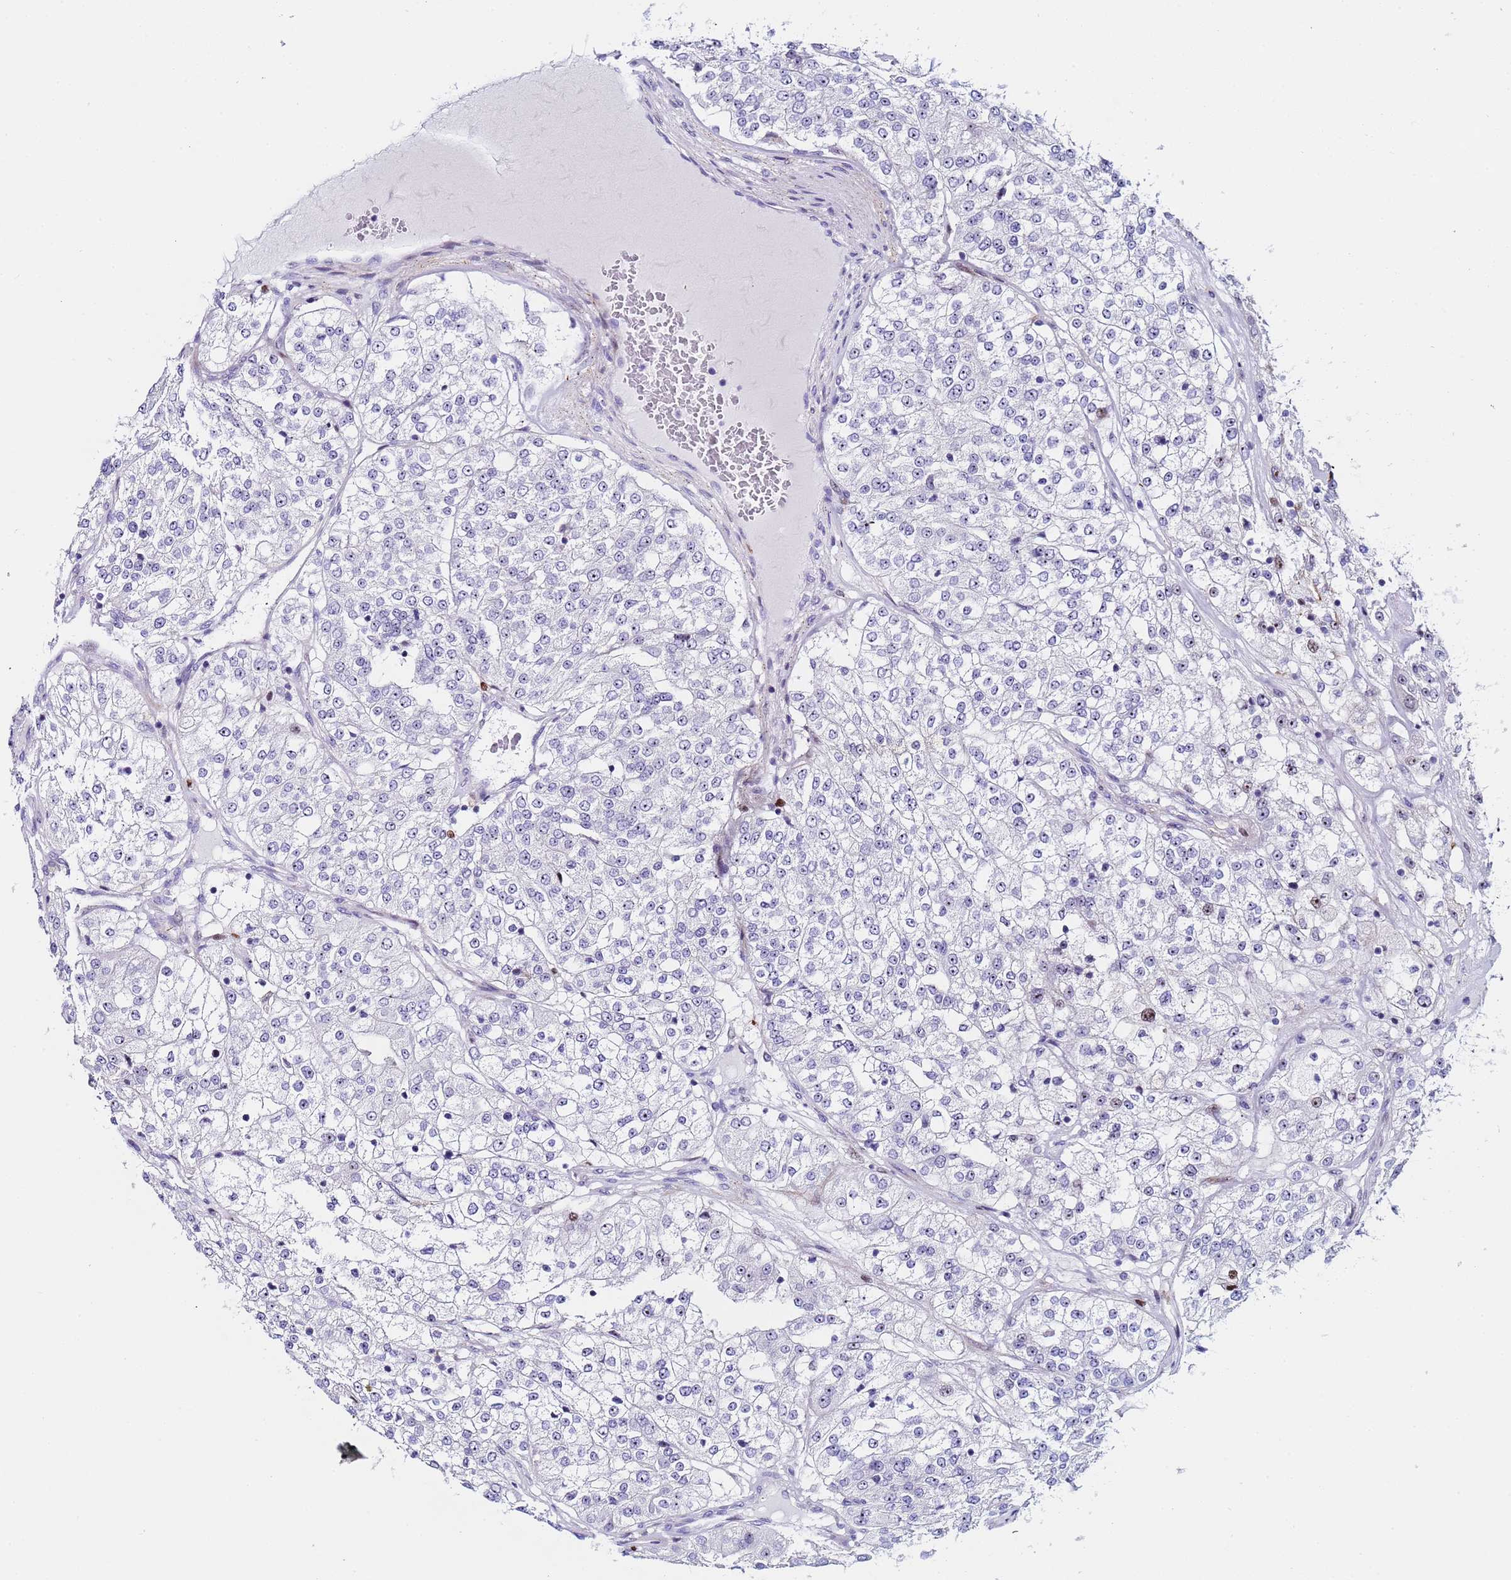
{"staining": {"intensity": "negative", "quantity": "none", "location": "none"}, "tissue": "renal cancer", "cell_type": "Tumor cells", "image_type": "cancer", "snomed": [{"axis": "morphology", "description": "Adenocarcinoma, NOS"}, {"axis": "topography", "description": "Kidney"}], "caption": "Immunohistochemical staining of human renal adenocarcinoma shows no significant expression in tumor cells. (DAB immunohistochemistry with hematoxylin counter stain).", "gene": "POP5", "patient": {"sex": "female", "age": 63}}